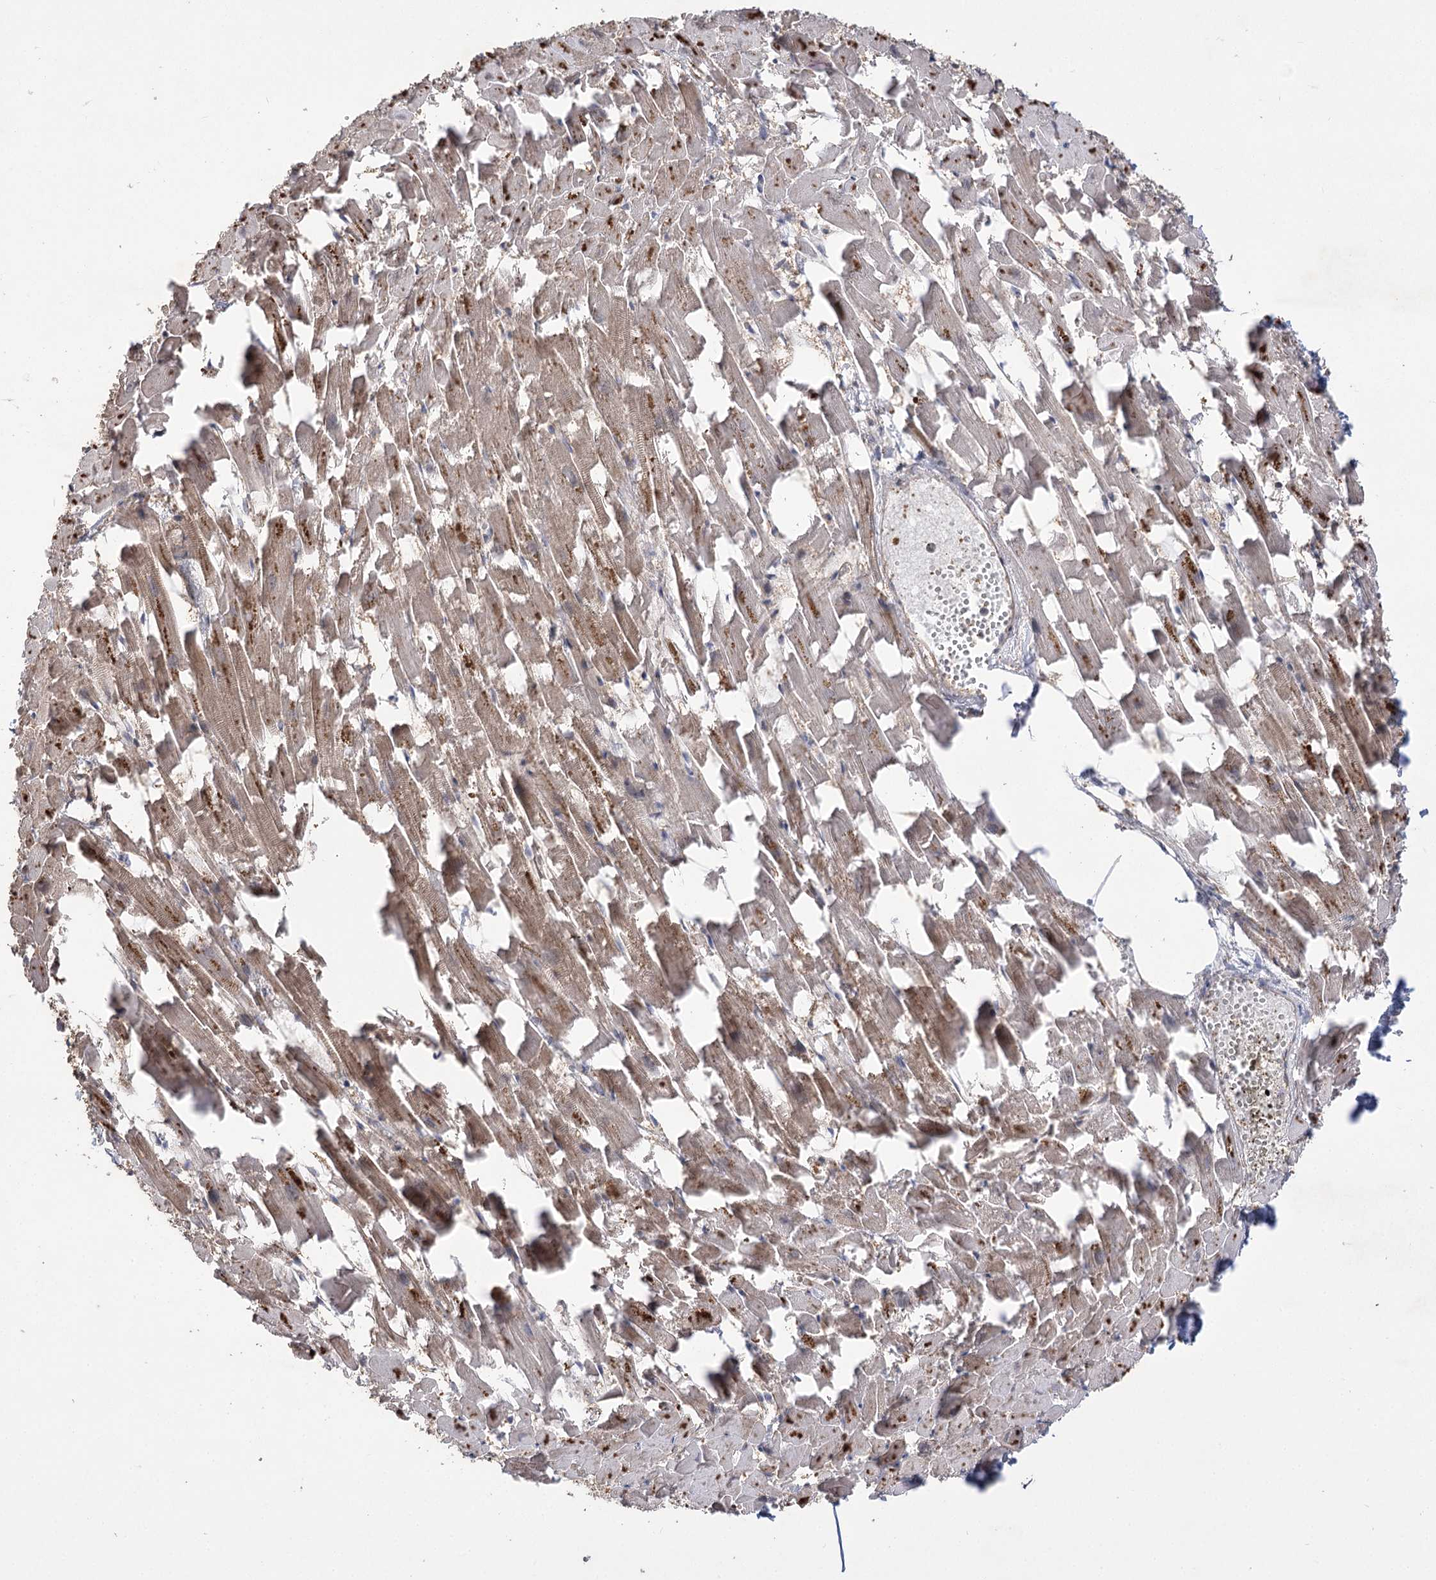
{"staining": {"intensity": "moderate", "quantity": ">75%", "location": "cytoplasmic/membranous"}, "tissue": "heart muscle", "cell_type": "Cardiomyocytes", "image_type": "normal", "snomed": [{"axis": "morphology", "description": "Normal tissue, NOS"}, {"axis": "topography", "description": "Heart"}], "caption": "IHC histopathology image of unremarkable heart muscle: heart muscle stained using immunohistochemistry (IHC) displays medium levels of moderate protein expression localized specifically in the cytoplasmic/membranous of cardiomyocytes, appearing as a cytoplasmic/membranous brown color.", "gene": "TENM2", "patient": {"sex": "female", "age": 64}}